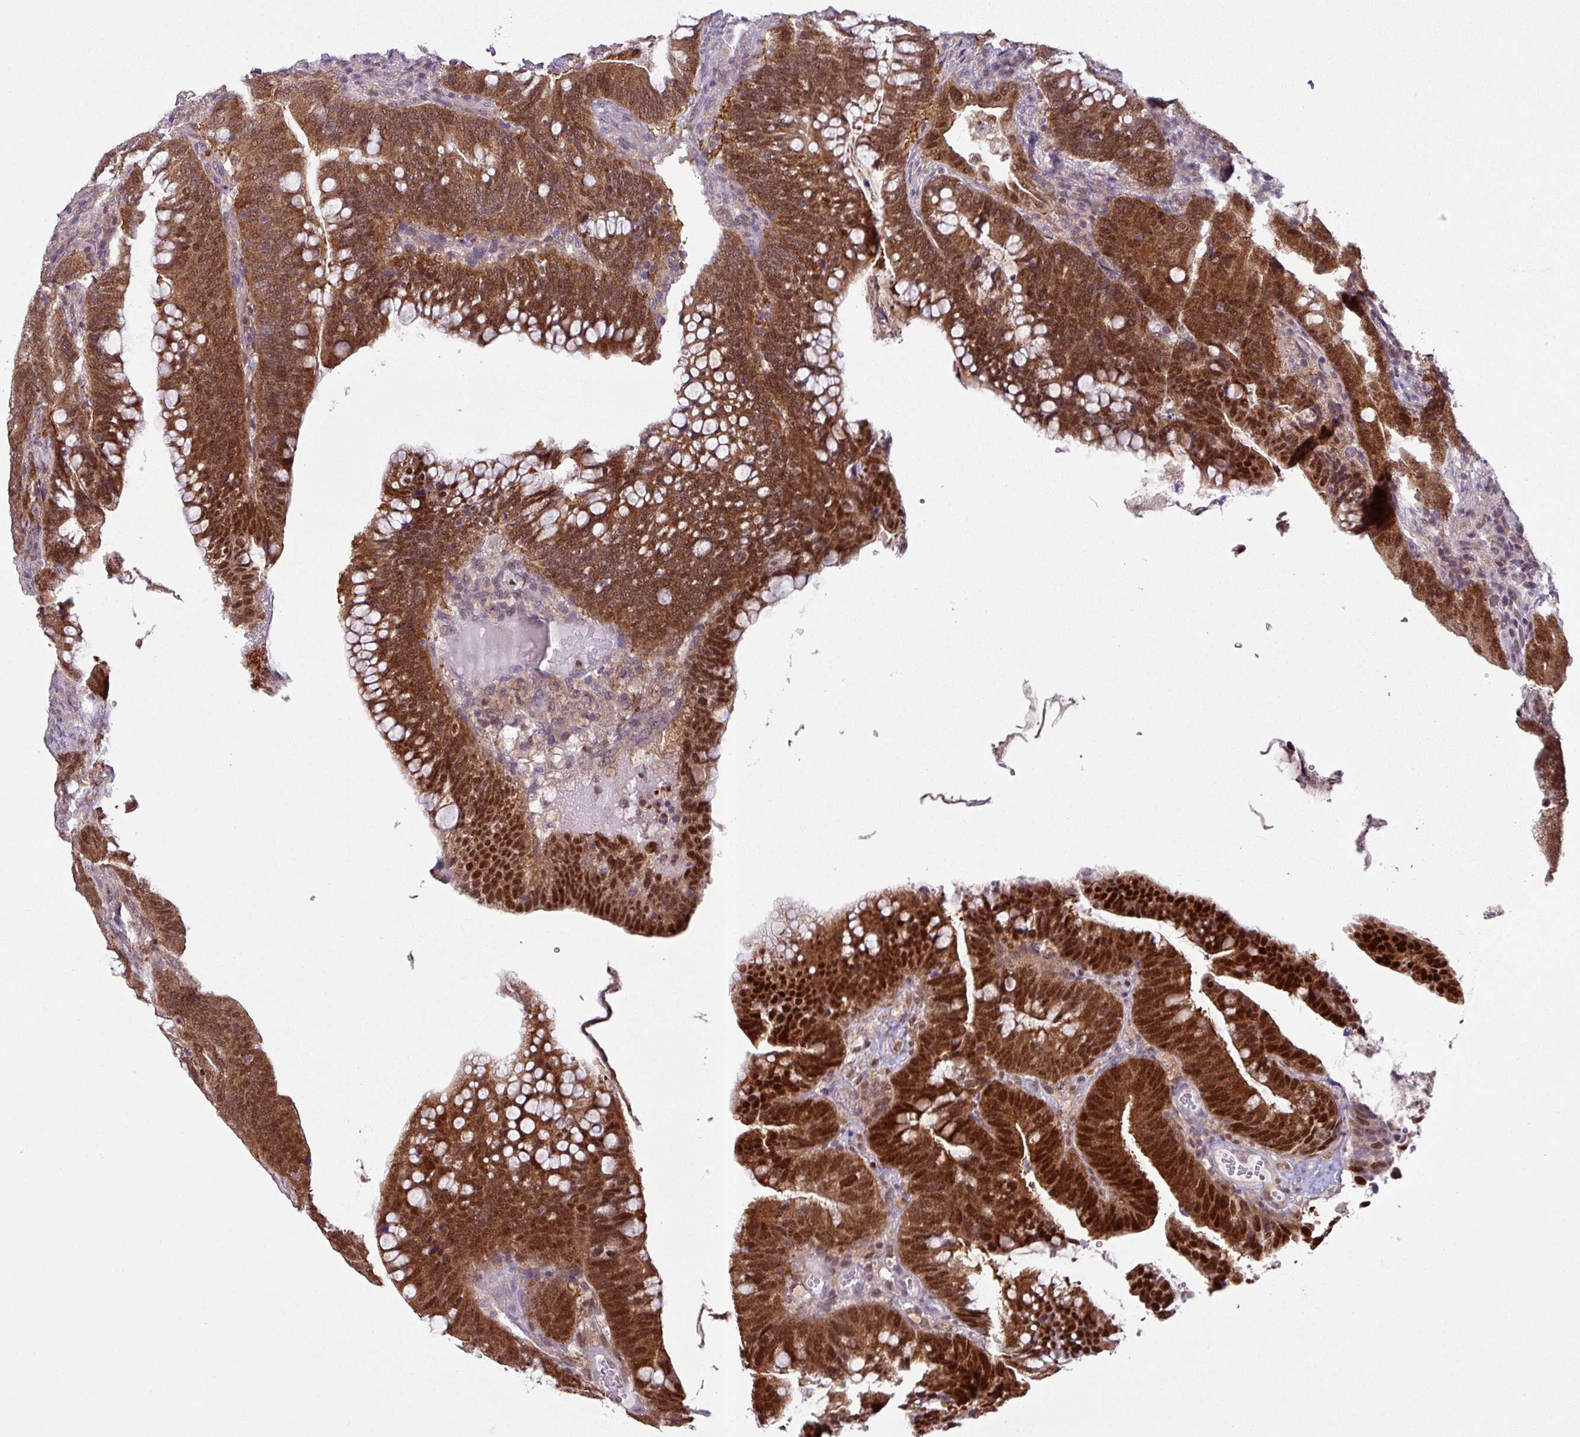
{"staining": {"intensity": "strong", "quantity": ">75%", "location": "cytoplasmic/membranous,nuclear"}, "tissue": "colorectal cancer", "cell_type": "Tumor cells", "image_type": "cancer", "snomed": [{"axis": "morphology", "description": "Adenocarcinoma, NOS"}, {"axis": "topography", "description": "Colon"}], "caption": "Human colorectal cancer stained with a protein marker displays strong staining in tumor cells.", "gene": "TTLL12", "patient": {"sex": "female", "age": 66}}